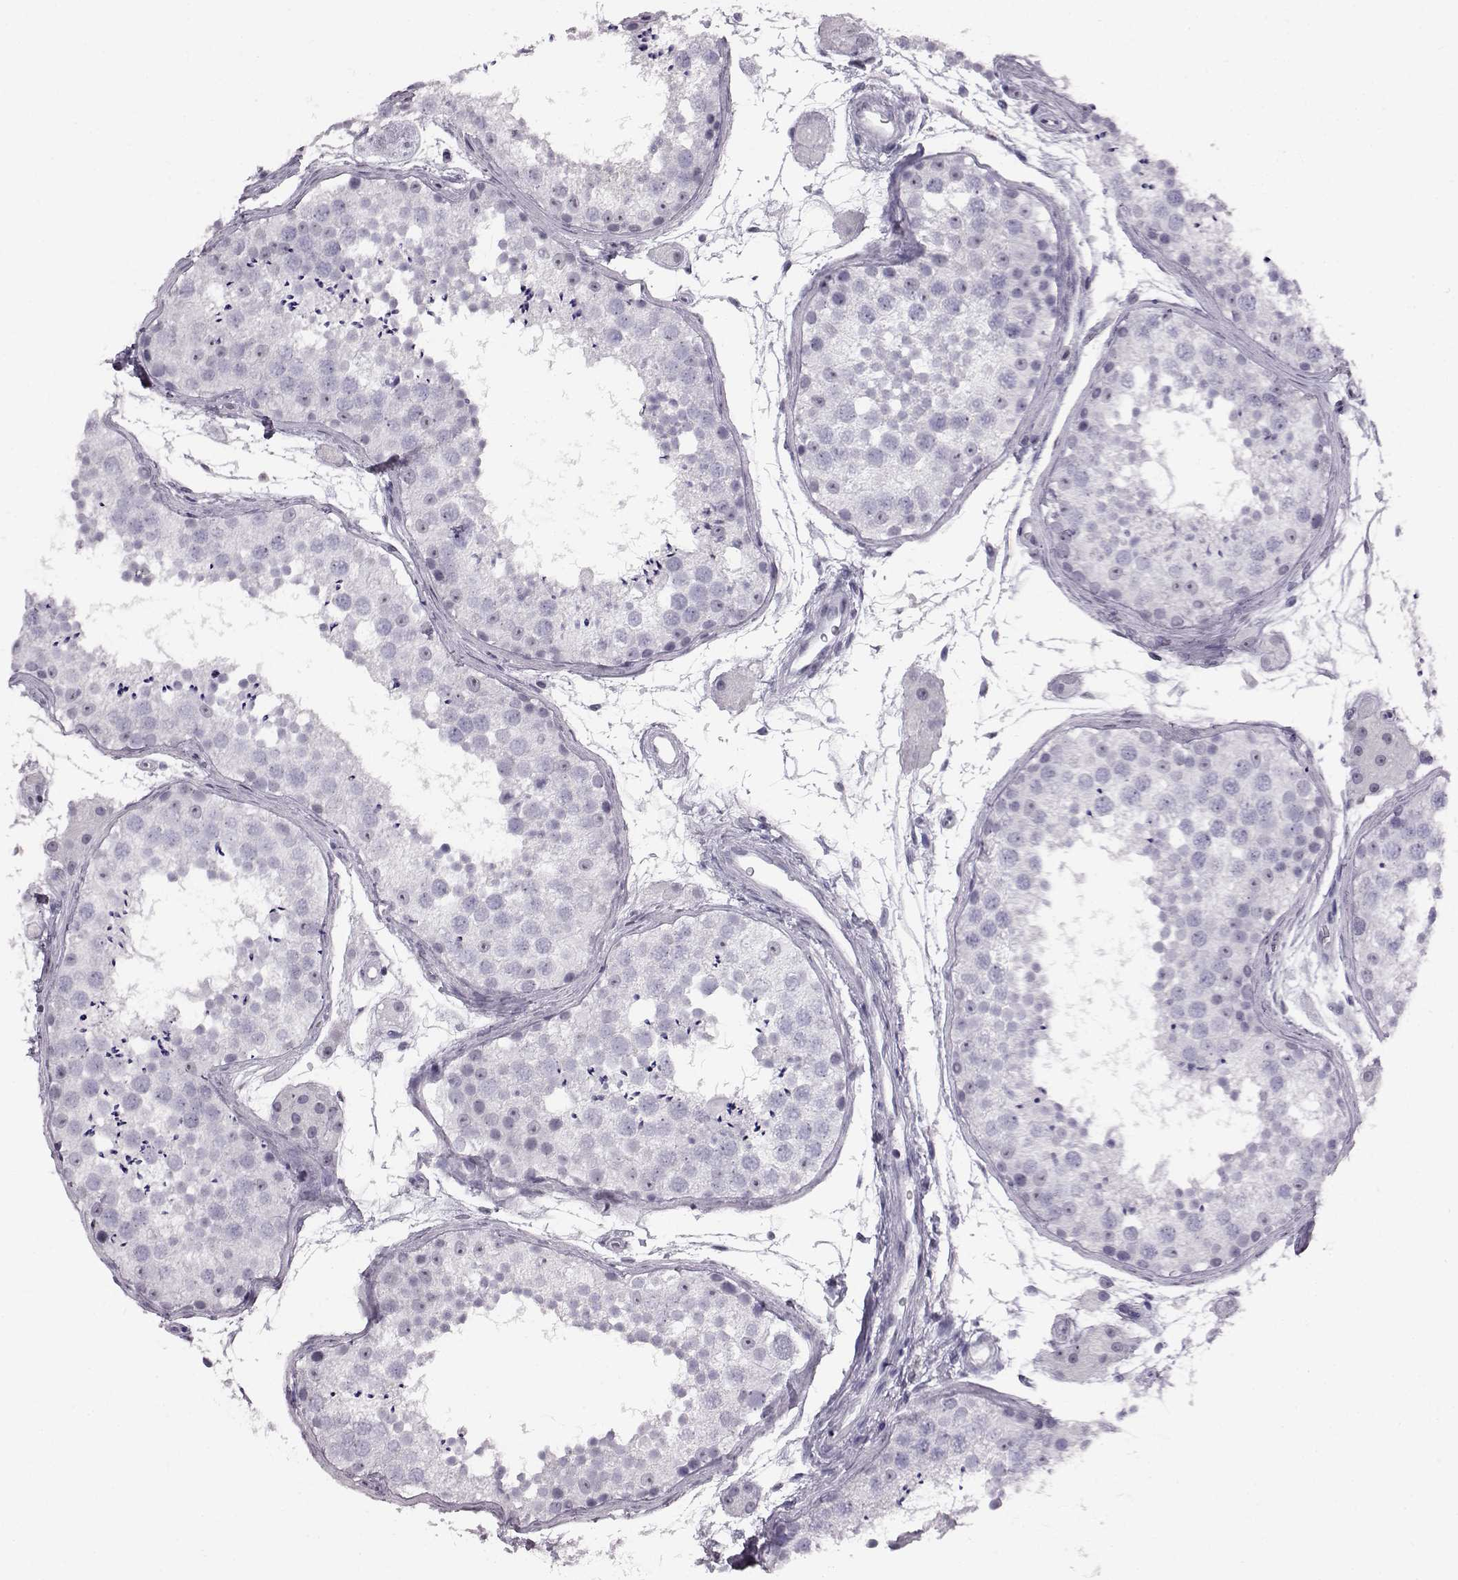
{"staining": {"intensity": "negative", "quantity": "none", "location": "none"}, "tissue": "testis", "cell_type": "Cells in seminiferous ducts", "image_type": "normal", "snomed": [{"axis": "morphology", "description": "Normal tissue, NOS"}, {"axis": "topography", "description": "Testis"}], "caption": "Photomicrograph shows no protein positivity in cells in seminiferous ducts of benign testis.", "gene": "ADGRG2", "patient": {"sex": "male", "age": 41}}